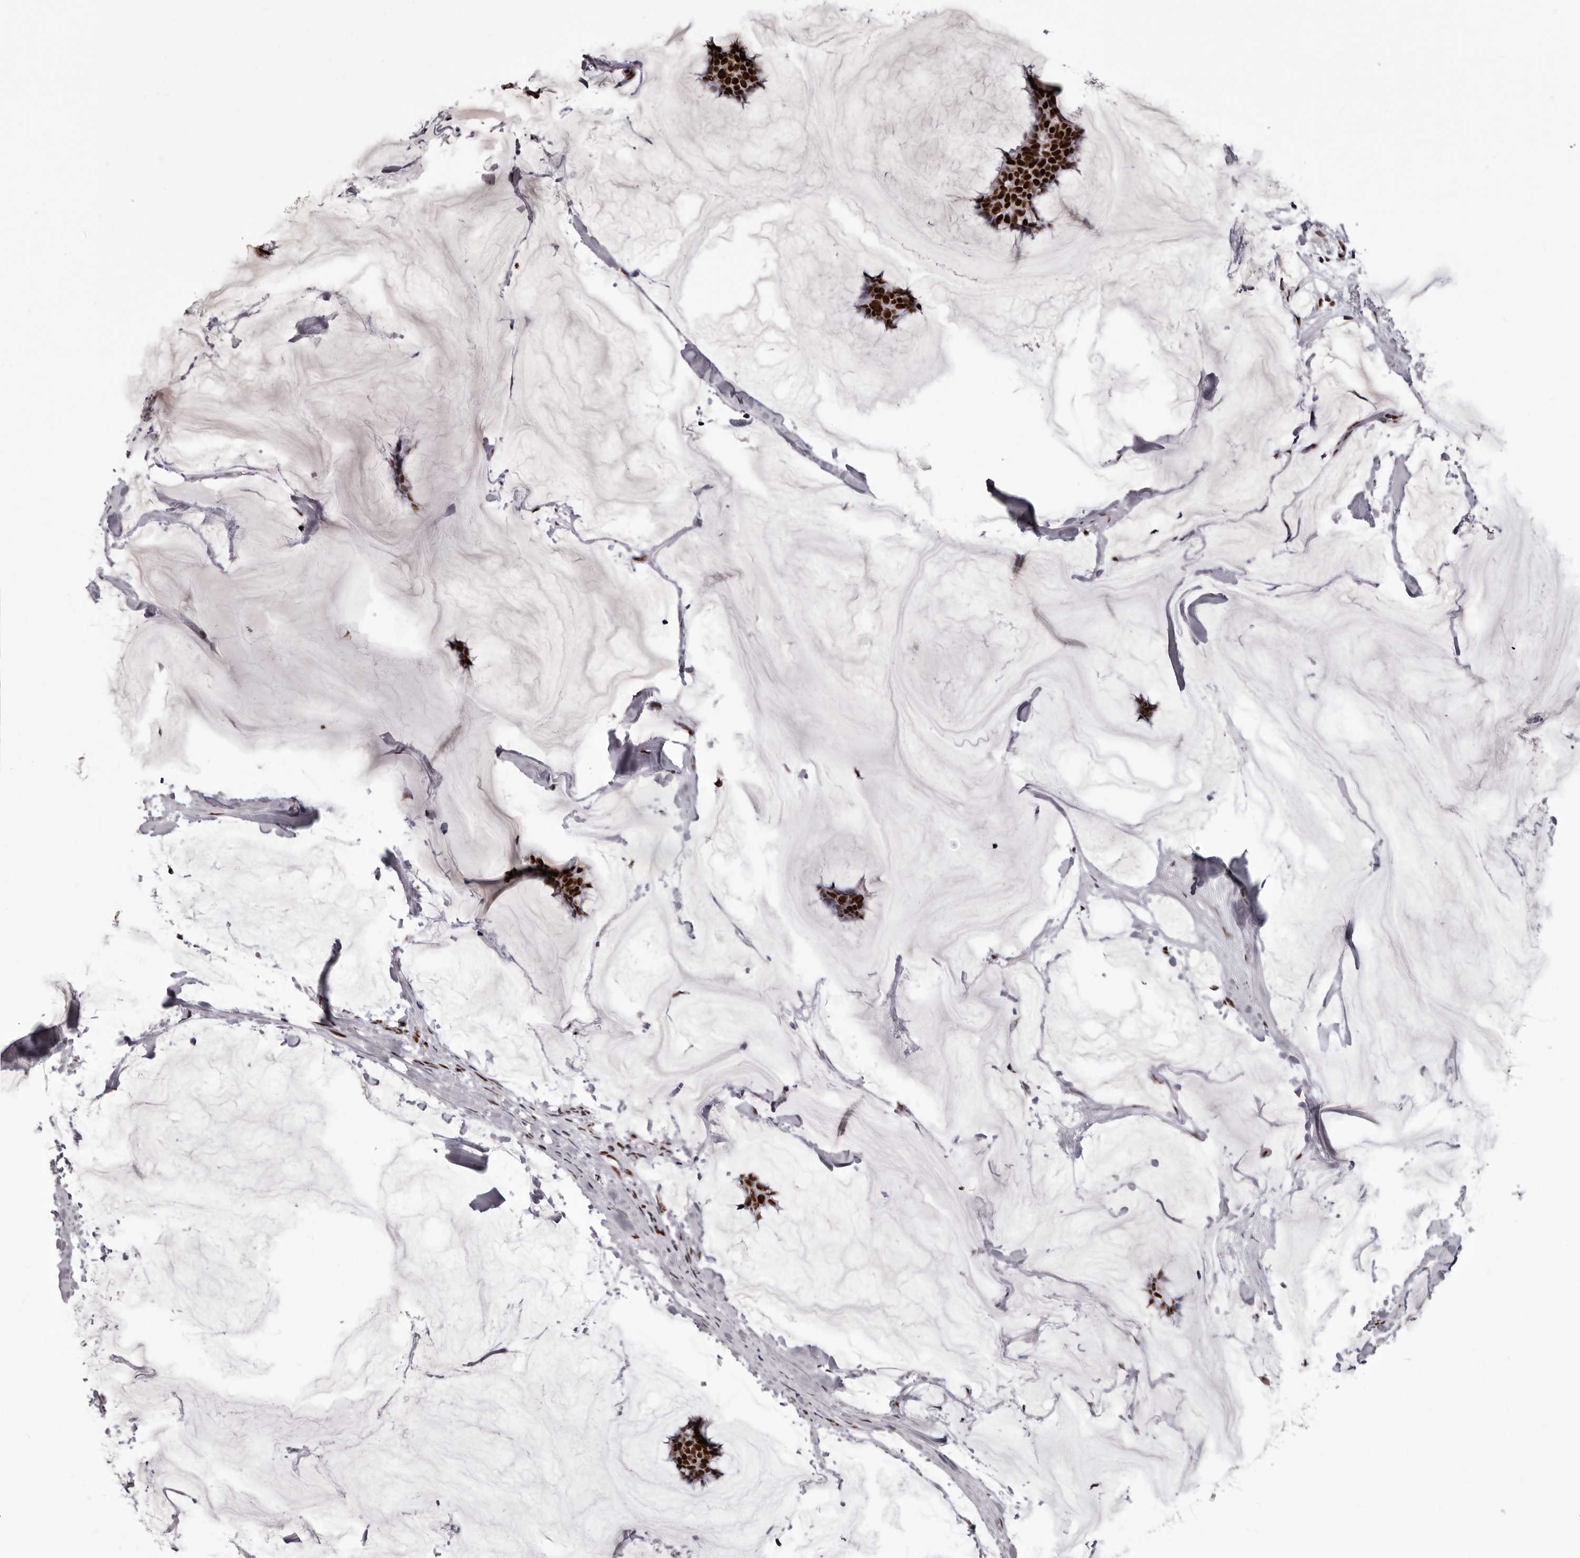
{"staining": {"intensity": "strong", "quantity": ">75%", "location": "nuclear"}, "tissue": "breast cancer", "cell_type": "Tumor cells", "image_type": "cancer", "snomed": [{"axis": "morphology", "description": "Duct carcinoma"}, {"axis": "topography", "description": "Breast"}], "caption": "Immunohistochemical staining of human infiltrating ductal carcinoma (breast) exhibits high levels of strong nuclear protein staining in about >75% of tumor cells.", "gene": "NUMA1", "patient": {"sex": "female", "age": 93}}